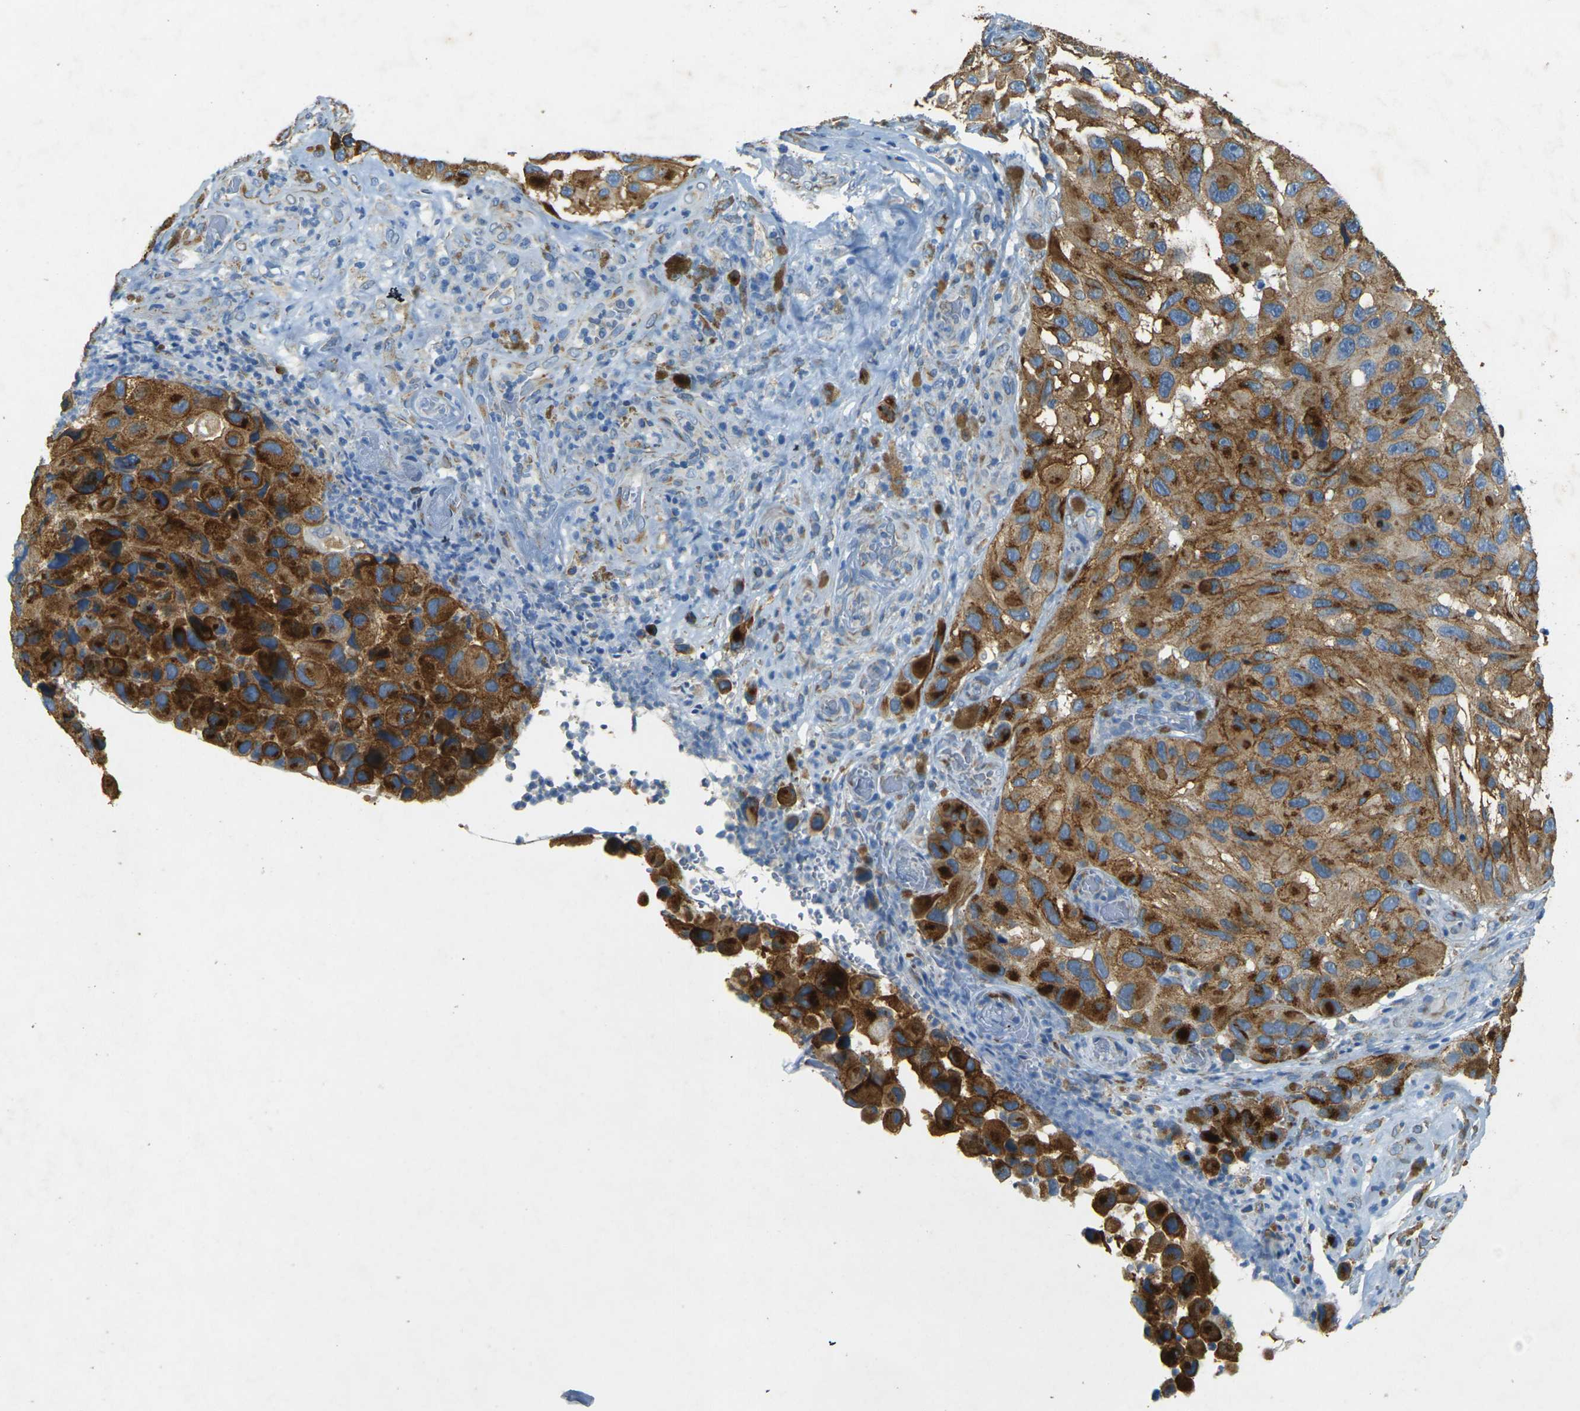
{"staining": {"intensity": "moderate", "quantity": ">75%", "location": "cytoplasmic/membranous"}, "tissue": "melanoma", "cell_type": "Tumor cells", "image_type": "cancer", "snomed": [{"axis": "morphology", "description": "Malignant melanoma, NOS"}, {"axis": "topography", "description": "Skin"}], "caption": "Immunohistochemistry (IHC) image of neoplastic tissue: malignant melanoma stained using IHC reveals medium levels of moderate protein expression localized specifically in the cytoplasmic/membranous of tumor cells, appearing as a cytoplasmic/membranous brown color.", "gene": "SORT1", "patient": {"sex": "female", "age": 73}}